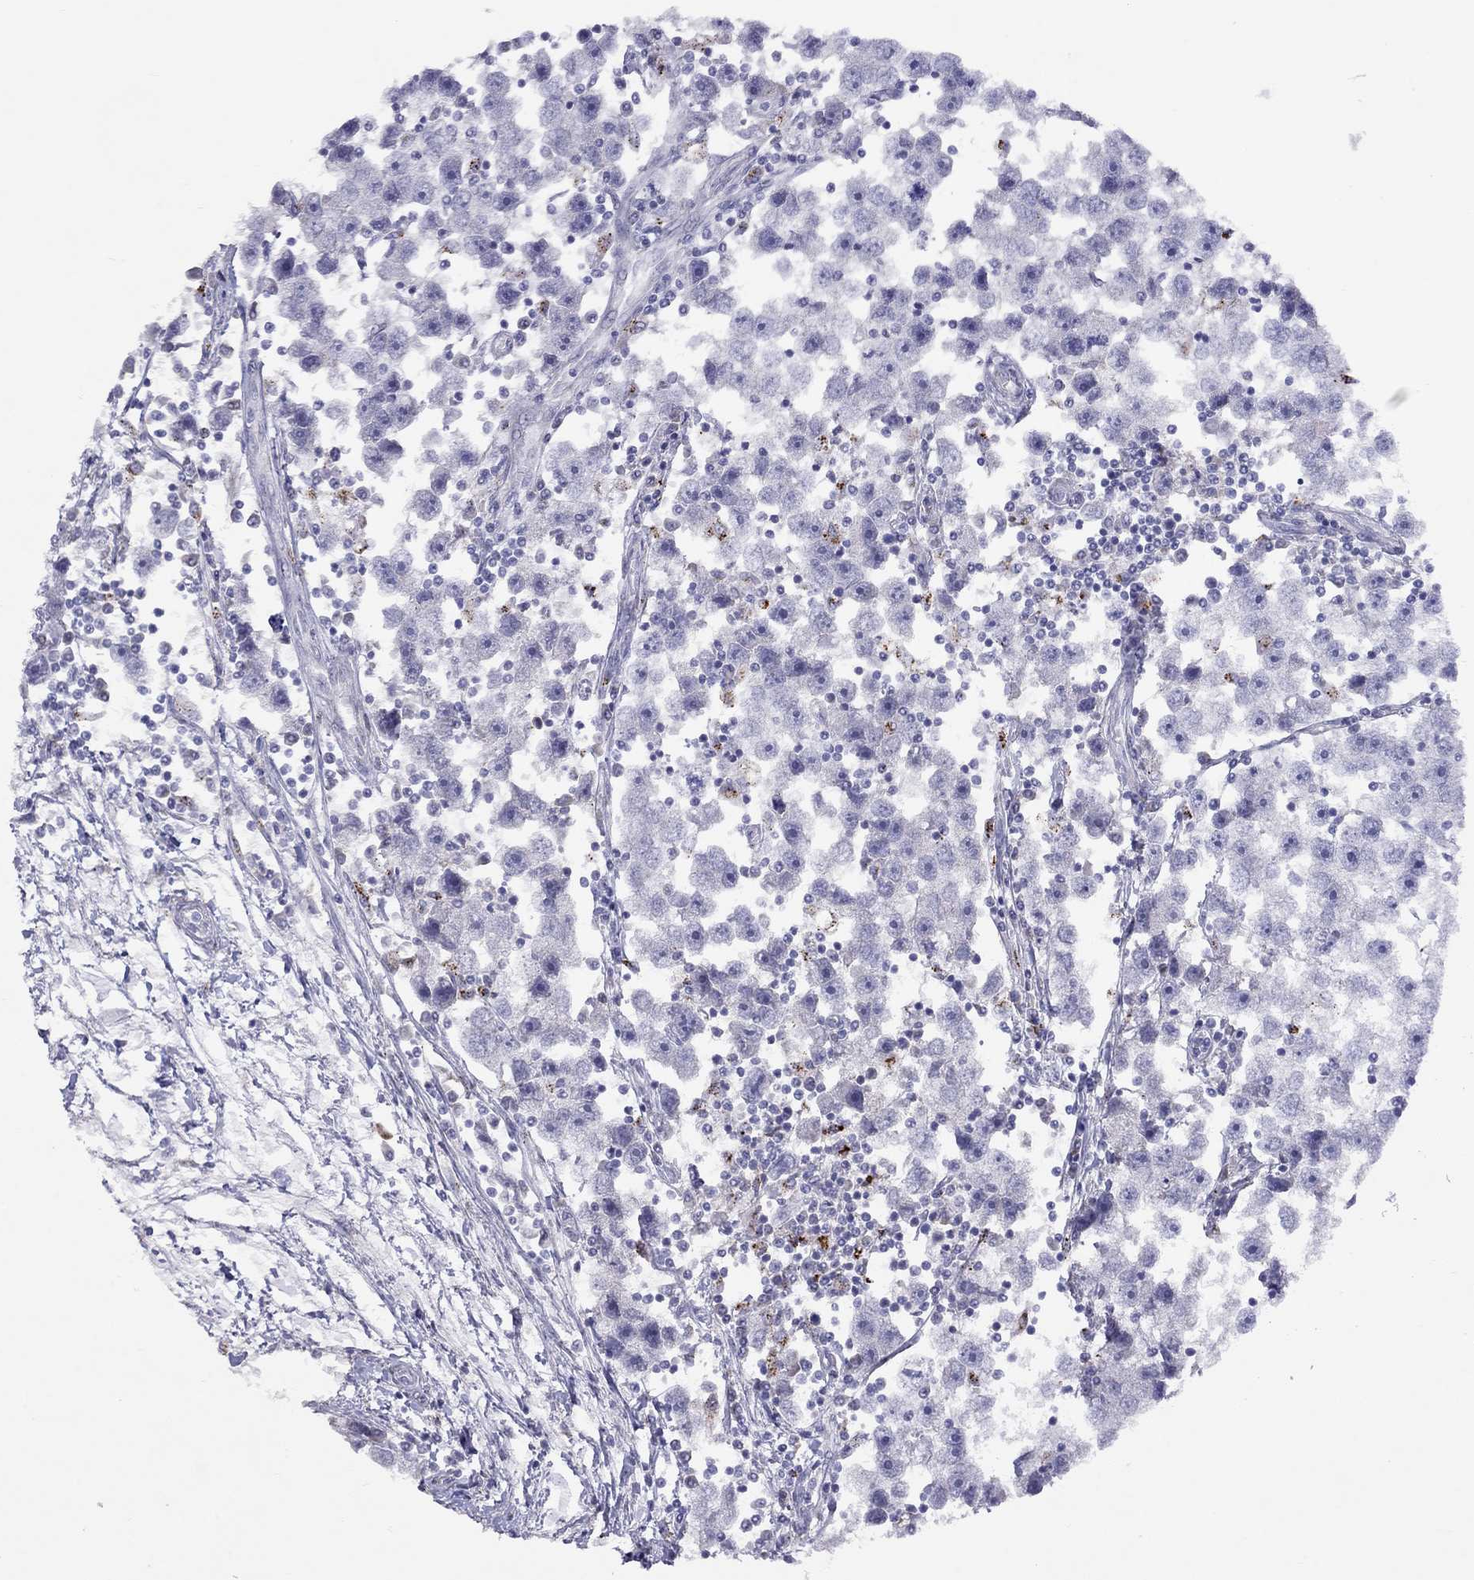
{"staining": {"intensity": "negative", "quantity": "none", "location": "none"}, "tissue": "testis cancer", "cell_type": "Tumor cells", "image_type": "cancer", "snomed": [{"axis": "morphology", "description": "Seminoma, NOS"}, {"axis": "topography", "description": "Testis"}], "caption": "Human testis seminoma stained for a protein using IHC shows no expression in tumor cells.", "gene": "MAGEB4", "patient": {"sex": "male", "age": 30}}